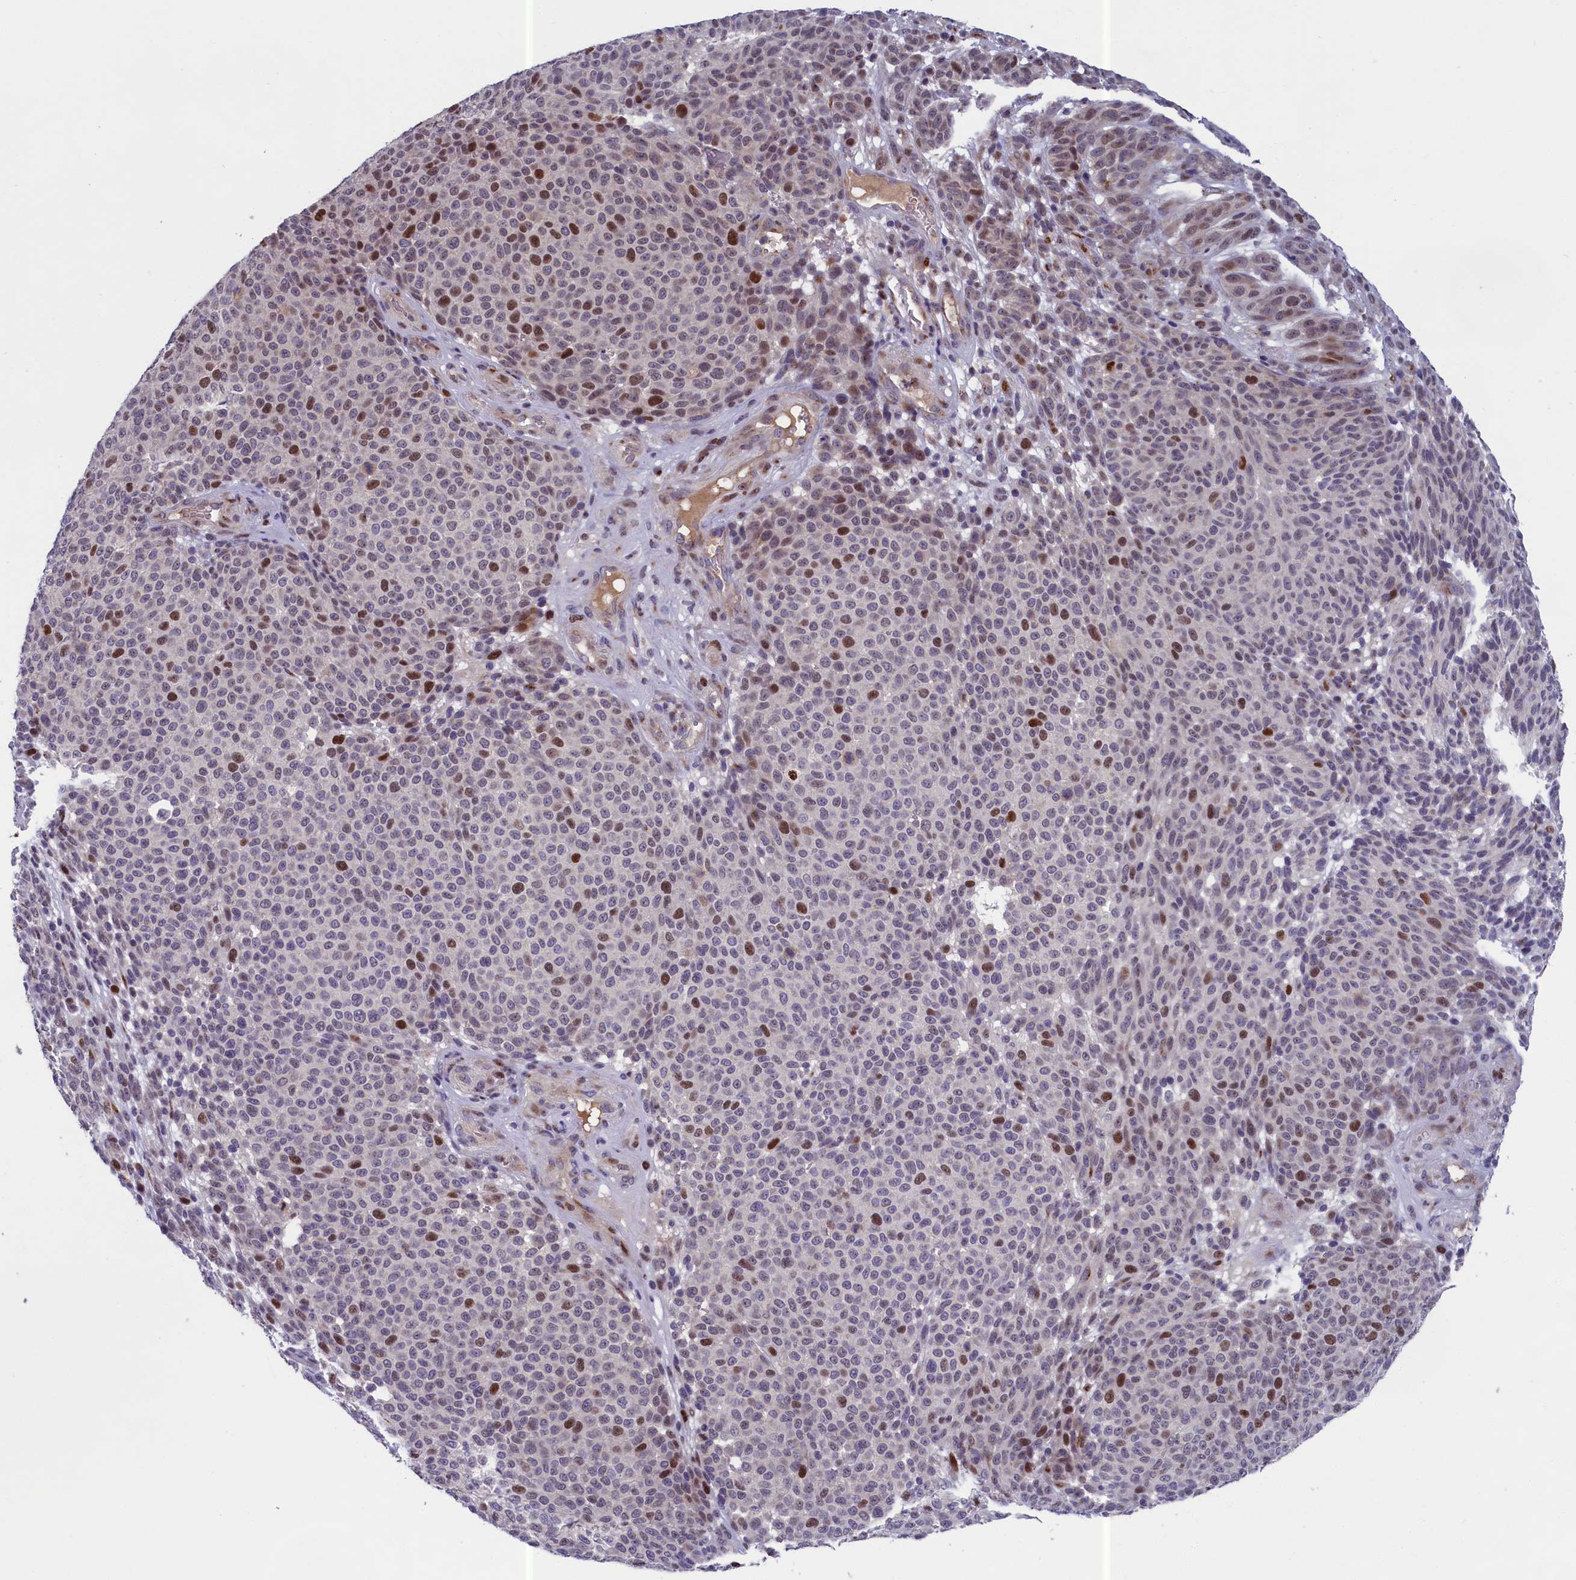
{"staining": {"intensity": "moderate", "quantity": "<25%", "location": "nuclear"}, "tissue": "melanoma", "cell_type": "Tumor cells", "image_type": "cancer", "snomed": [{"axis": "morphology", "description": "Malignant melanoma, NOS"}, {"axis": "topography", "description": "Skin"}], "caption": "Melanoma stained with a protein marker displays moderate staining in tumor cells.", "gene": "LIG1", "patient": {"sex": "male", "age": 49}}